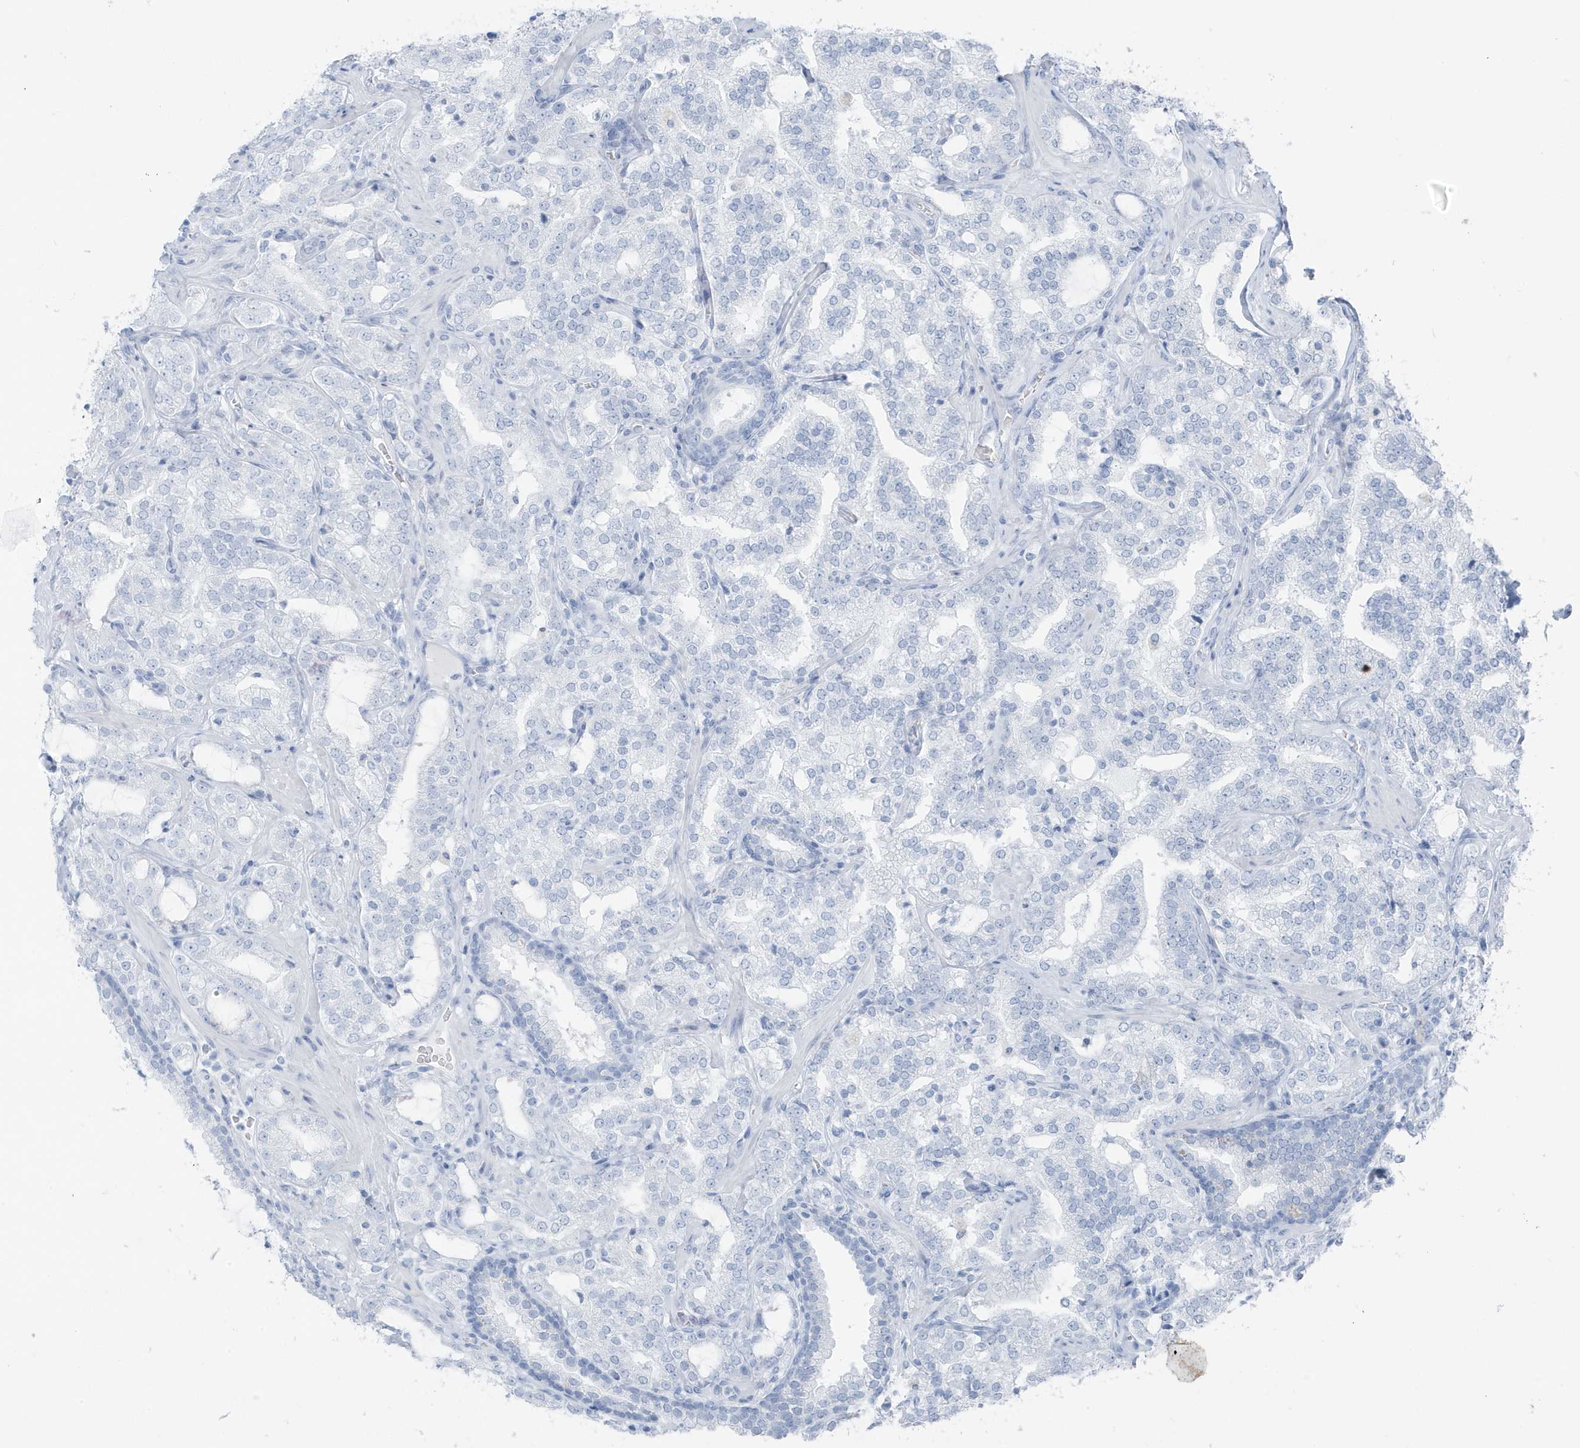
{"staining": {"intensity": "negative", "quantity": "none", "location": "none"}, "tissue": "prostate cancer", "cell_type": "Tumor cells", "image_type": "cancer", "snomed": [{"axis": "morphology", "description": "Adenocarcinoma, High grade"}, {"axis": "topography", "description": "Prostate"}], "caption": "DAB immunohistochemical staining of human prostate cancer displays no significant staining in tumor cells.", "gene": "ZFP64", "patient": {"sex": "male", "age": 64}}